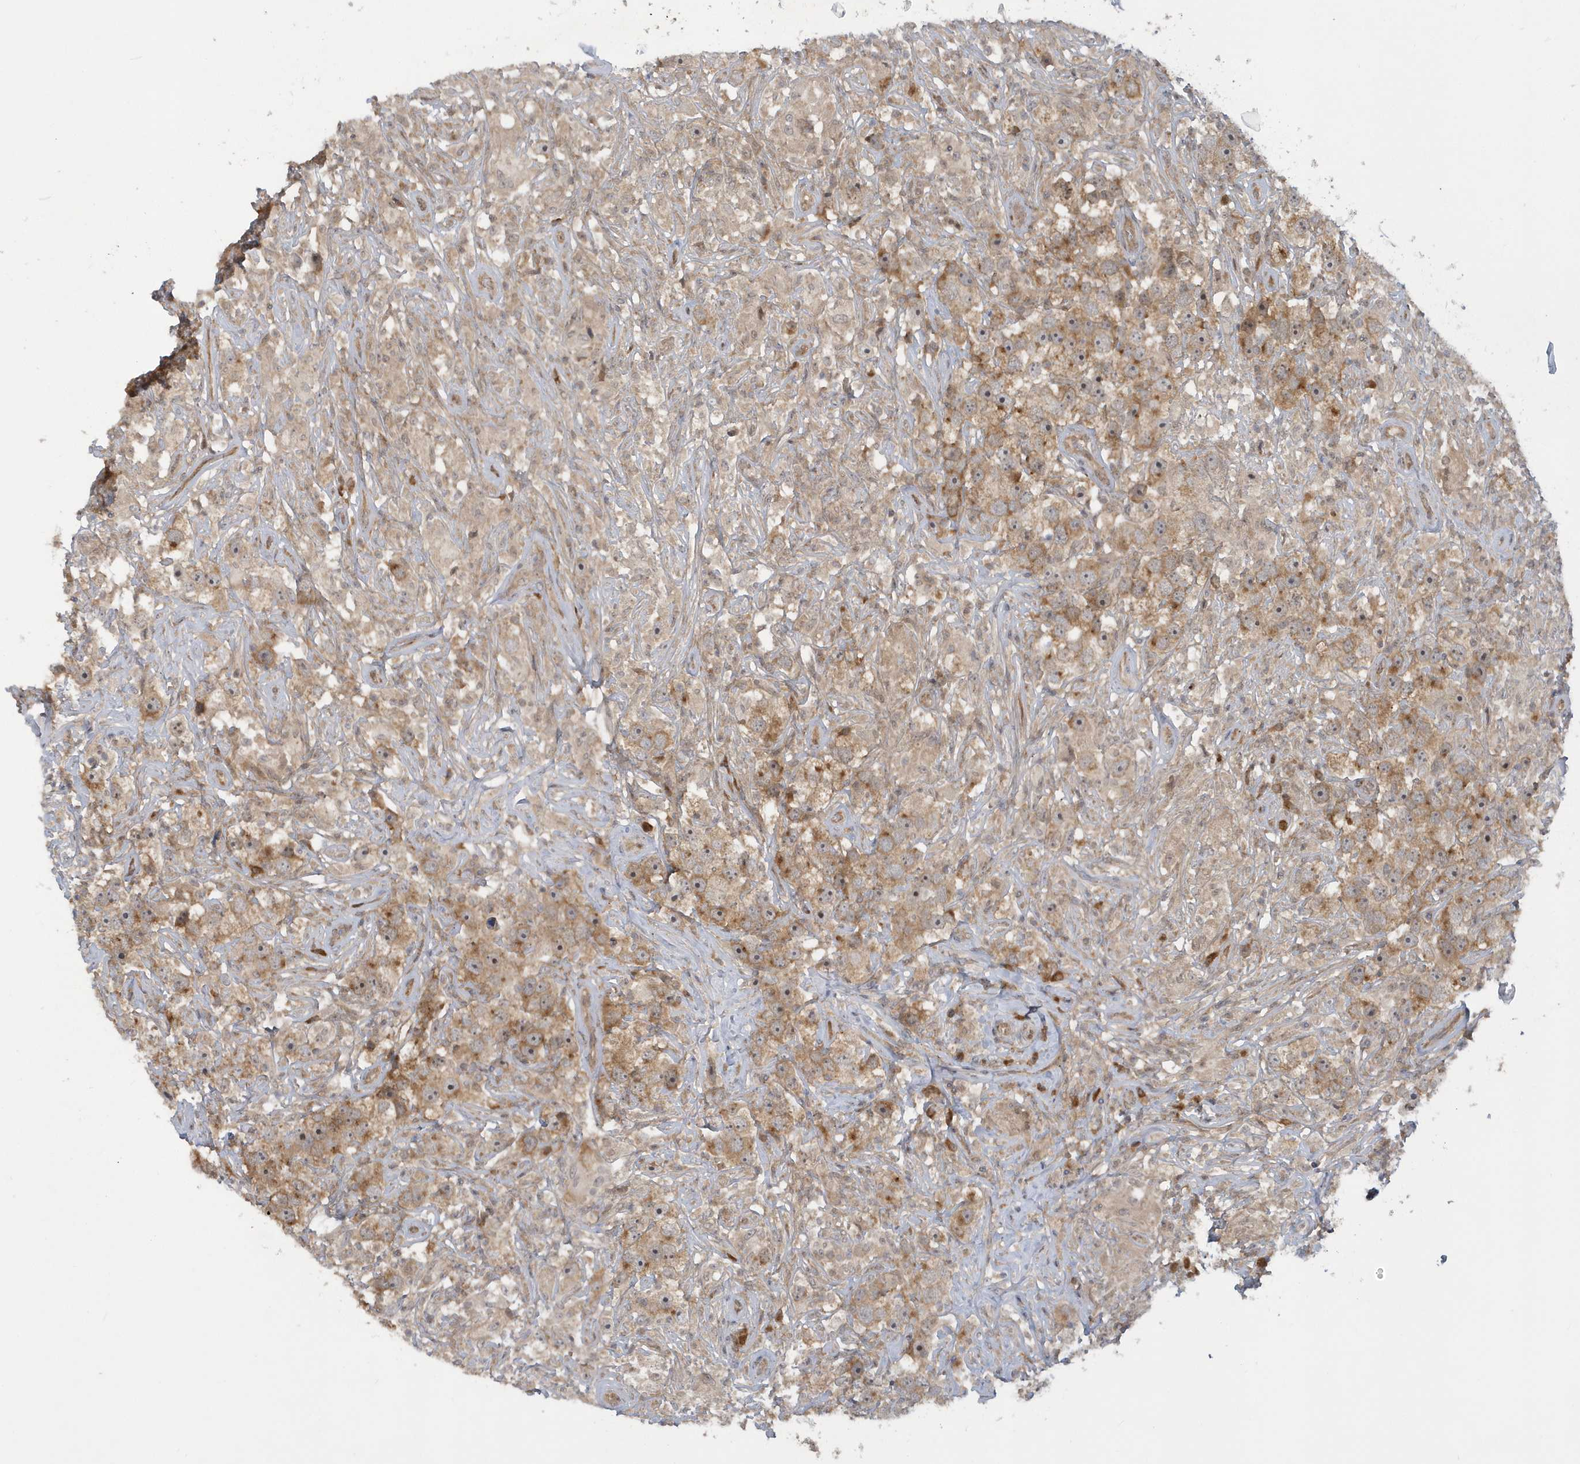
{"staining": {"intensity": "moderate", "quantity": "25%-75%", "location": "cytoplasmic/membranous"}, "tissue": "testis cancer", "cell_type": "Tumor cells", "image_type": "cancer", "snomed": [{"axis": "morphology", "description": "Seminoma, NOS"}, {"axis": "topography", "description": "Testis"}], "caption": "DAB immunohistochemical staining of testis cancer demonstrates moderate cytoplasmic/membranous protein positivity in about 25%-75% of tumor cells.", "gene": "ATG4A", "patient": {"sex": "male", "age": 49}}